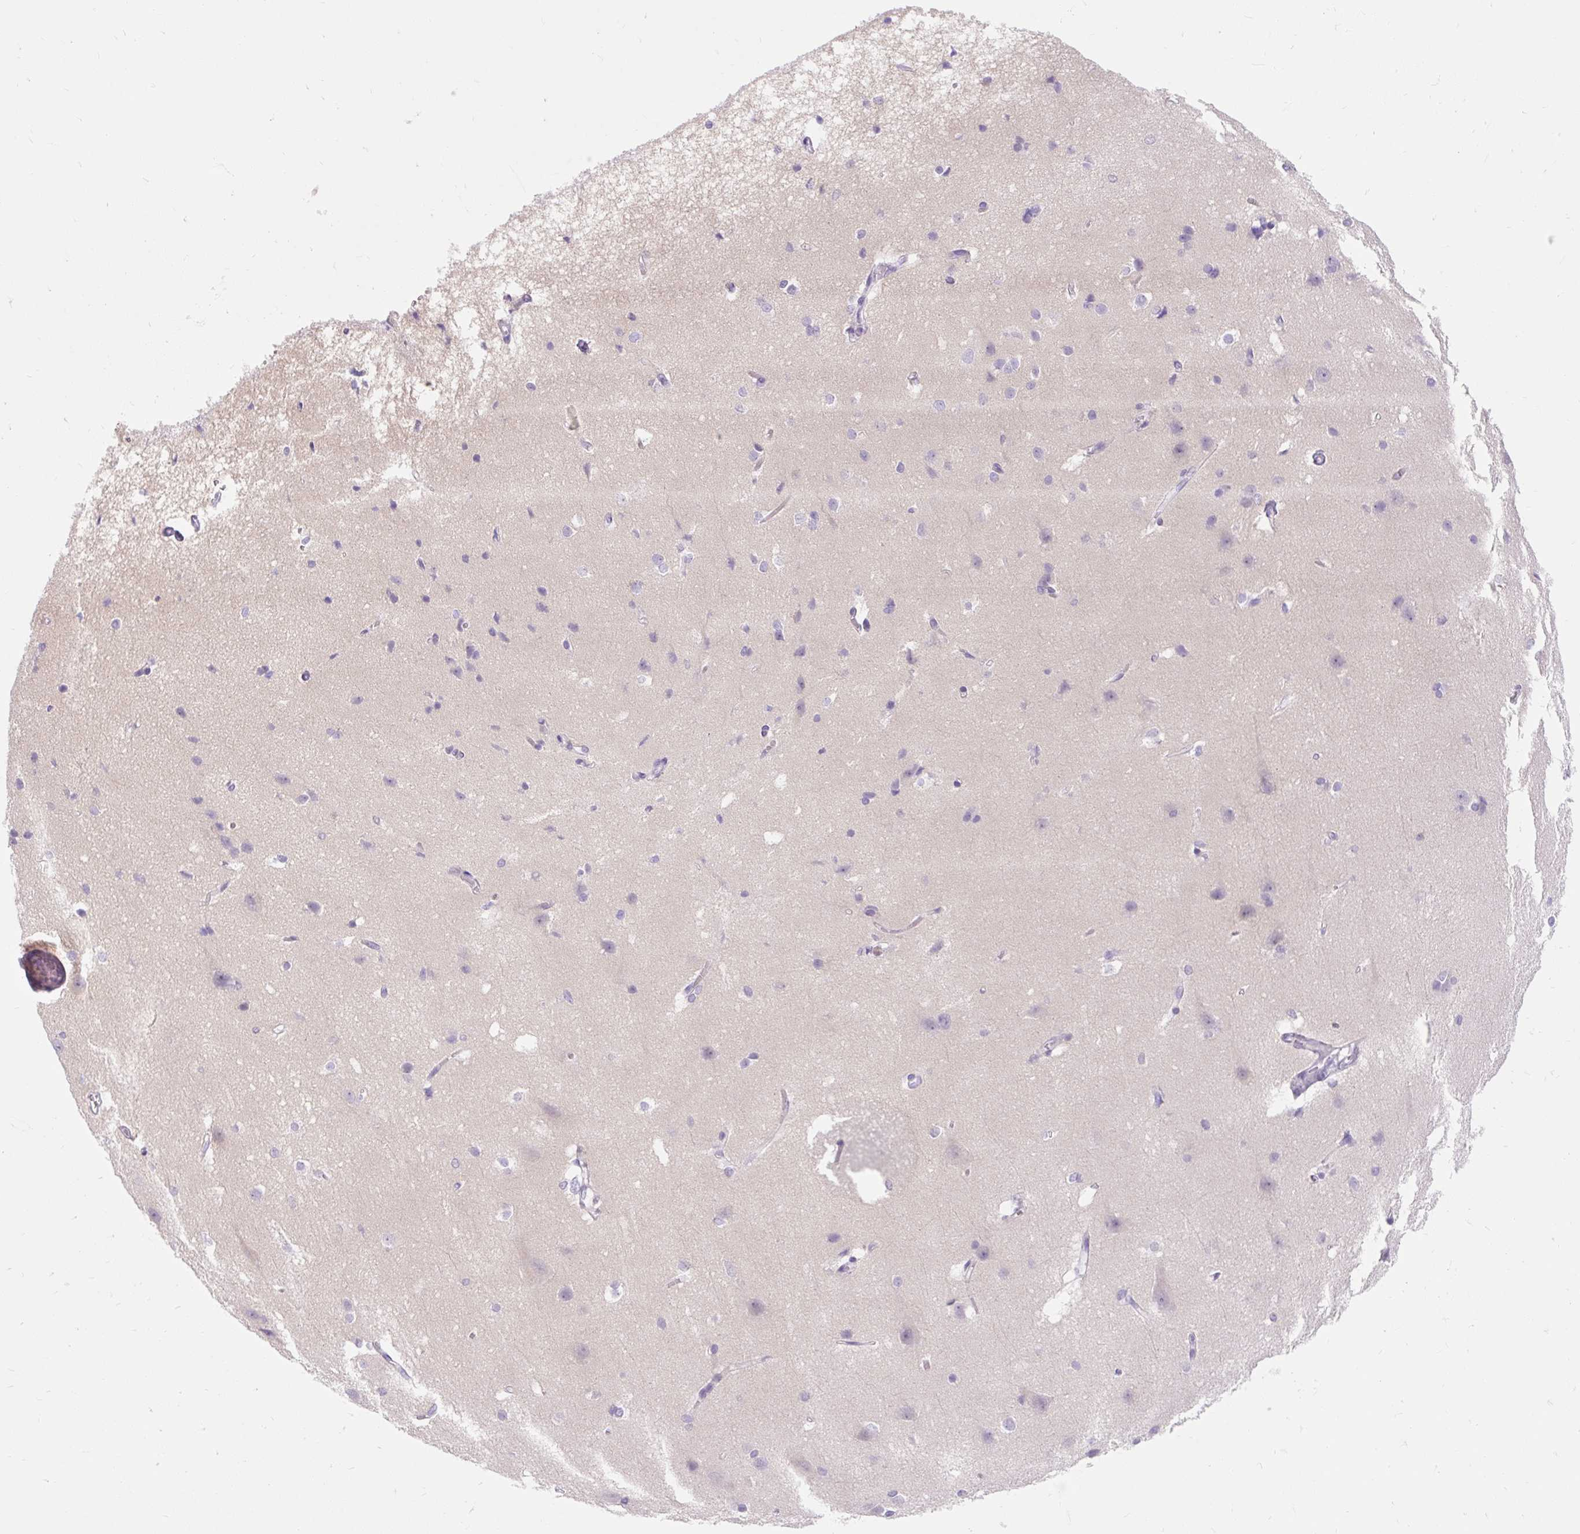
{"staining": {"intensity": "negative", "quantity": "none", "location": "none"}, "tissue": "cerebral cortex", "cell_type": "Endothelial cells", "image_type": "normal", "snomed": [{"axis": "morphology", "description": "Normal tissue, NOS"}, {"axis": "topography", "description": "Cerebral cortex"}], "caption": "Photomicrograph shows no significant protein staining in endothelial cells of unremarkable cerebral cortex.", "gene": "SLC28A1", "patient": {"sex": "male", "age": 37}}